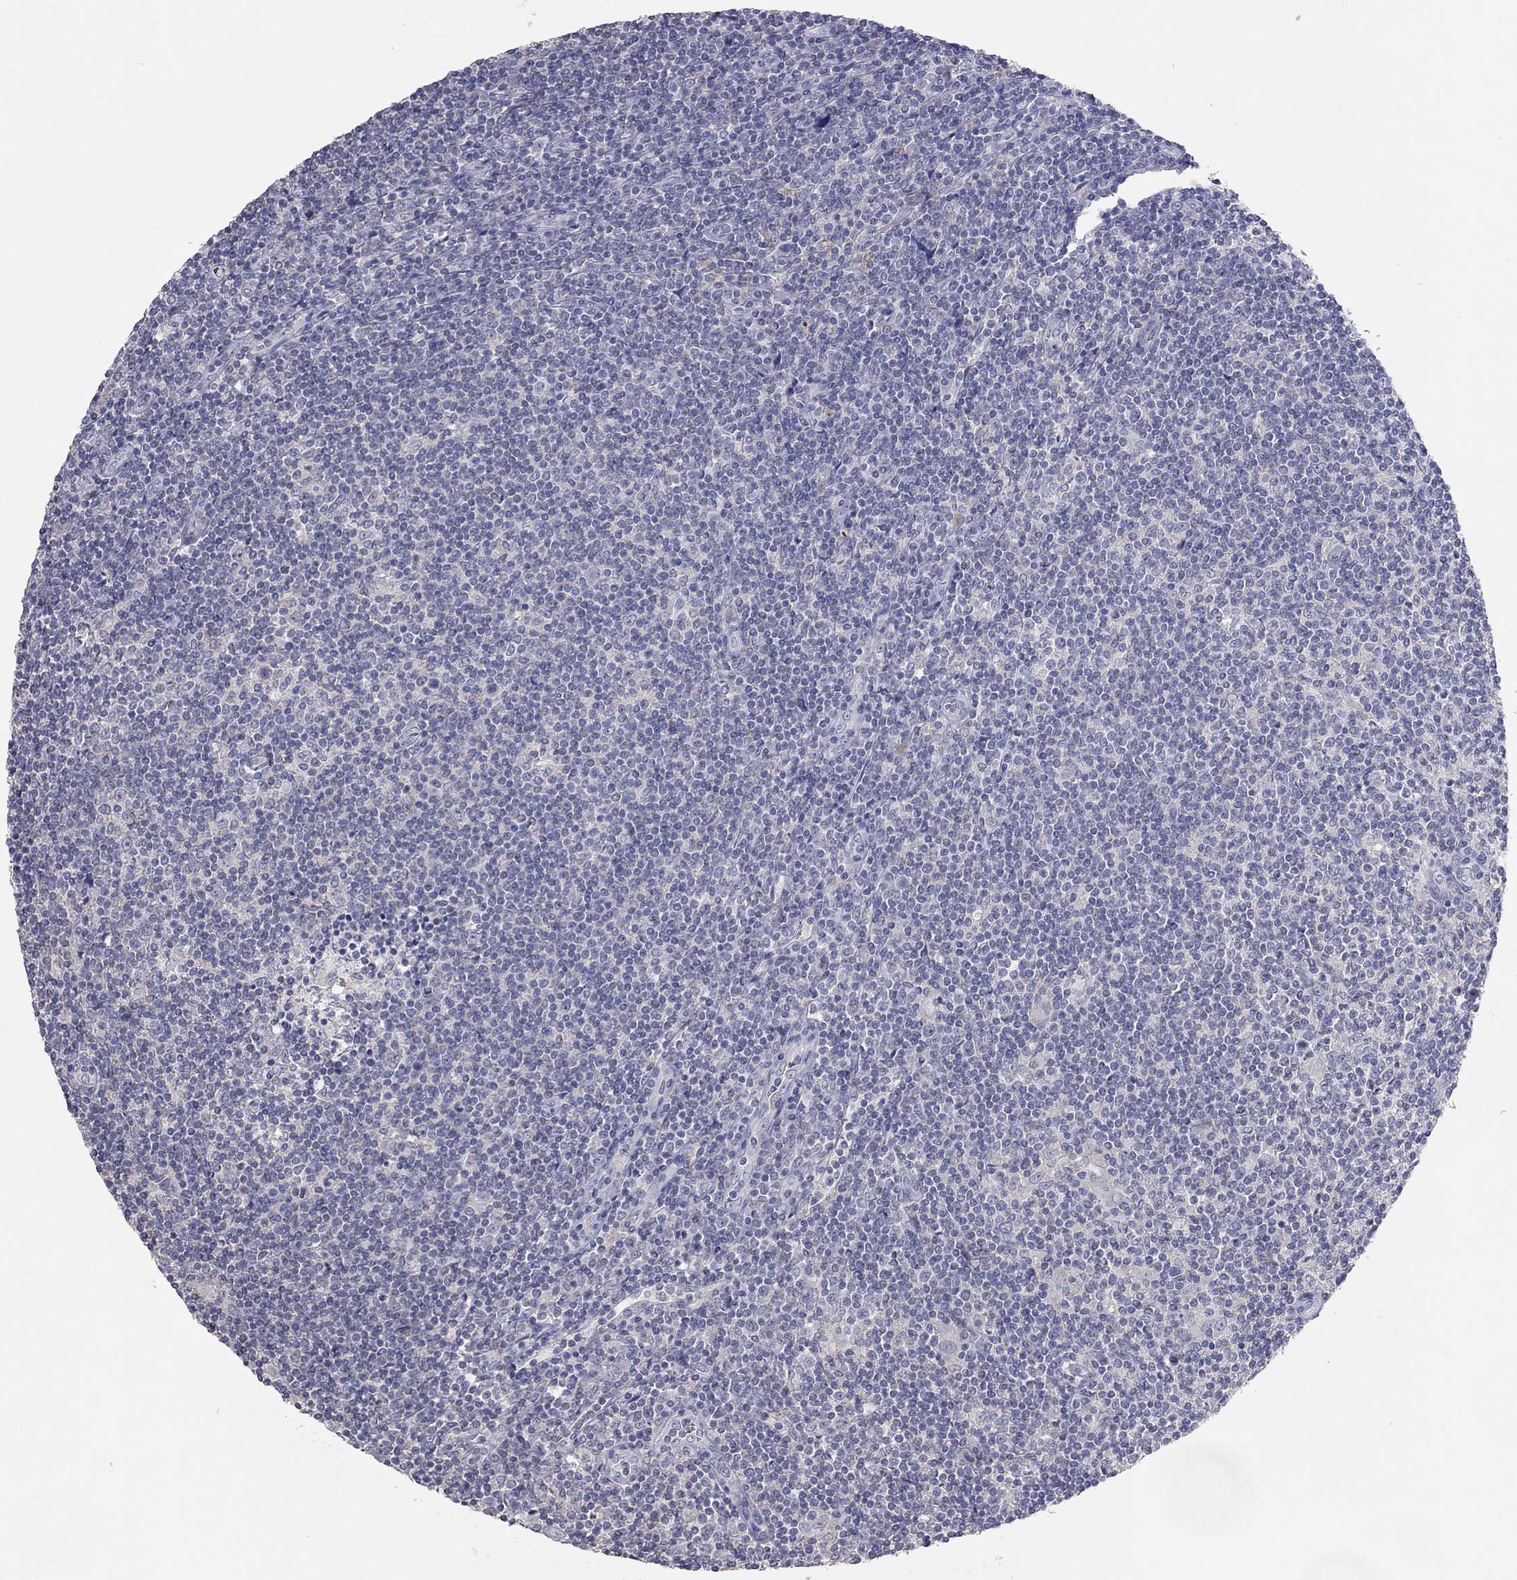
{"staining": {"intensity": "negative", "quantity": "none", "location": "none"}, "tissue": "lymphoma", "cell_type": "Tumor cells", "image_type": "cancer", "snomed": [{"axis": "morphology", "description": "Hodgkin's disease, NOS"}, {"axis": "topography", "description": "Lymph node"}], "caption": "The IHC micrograph has no significant expression in tumor cells of Hodgkin's disease tissue. (DAB (3,3'-diaminobenzidine) immunohistochemistry (IHC), high magnification).", "gene": "MMP13", "patient": {"sex": "male", "age": 40}}